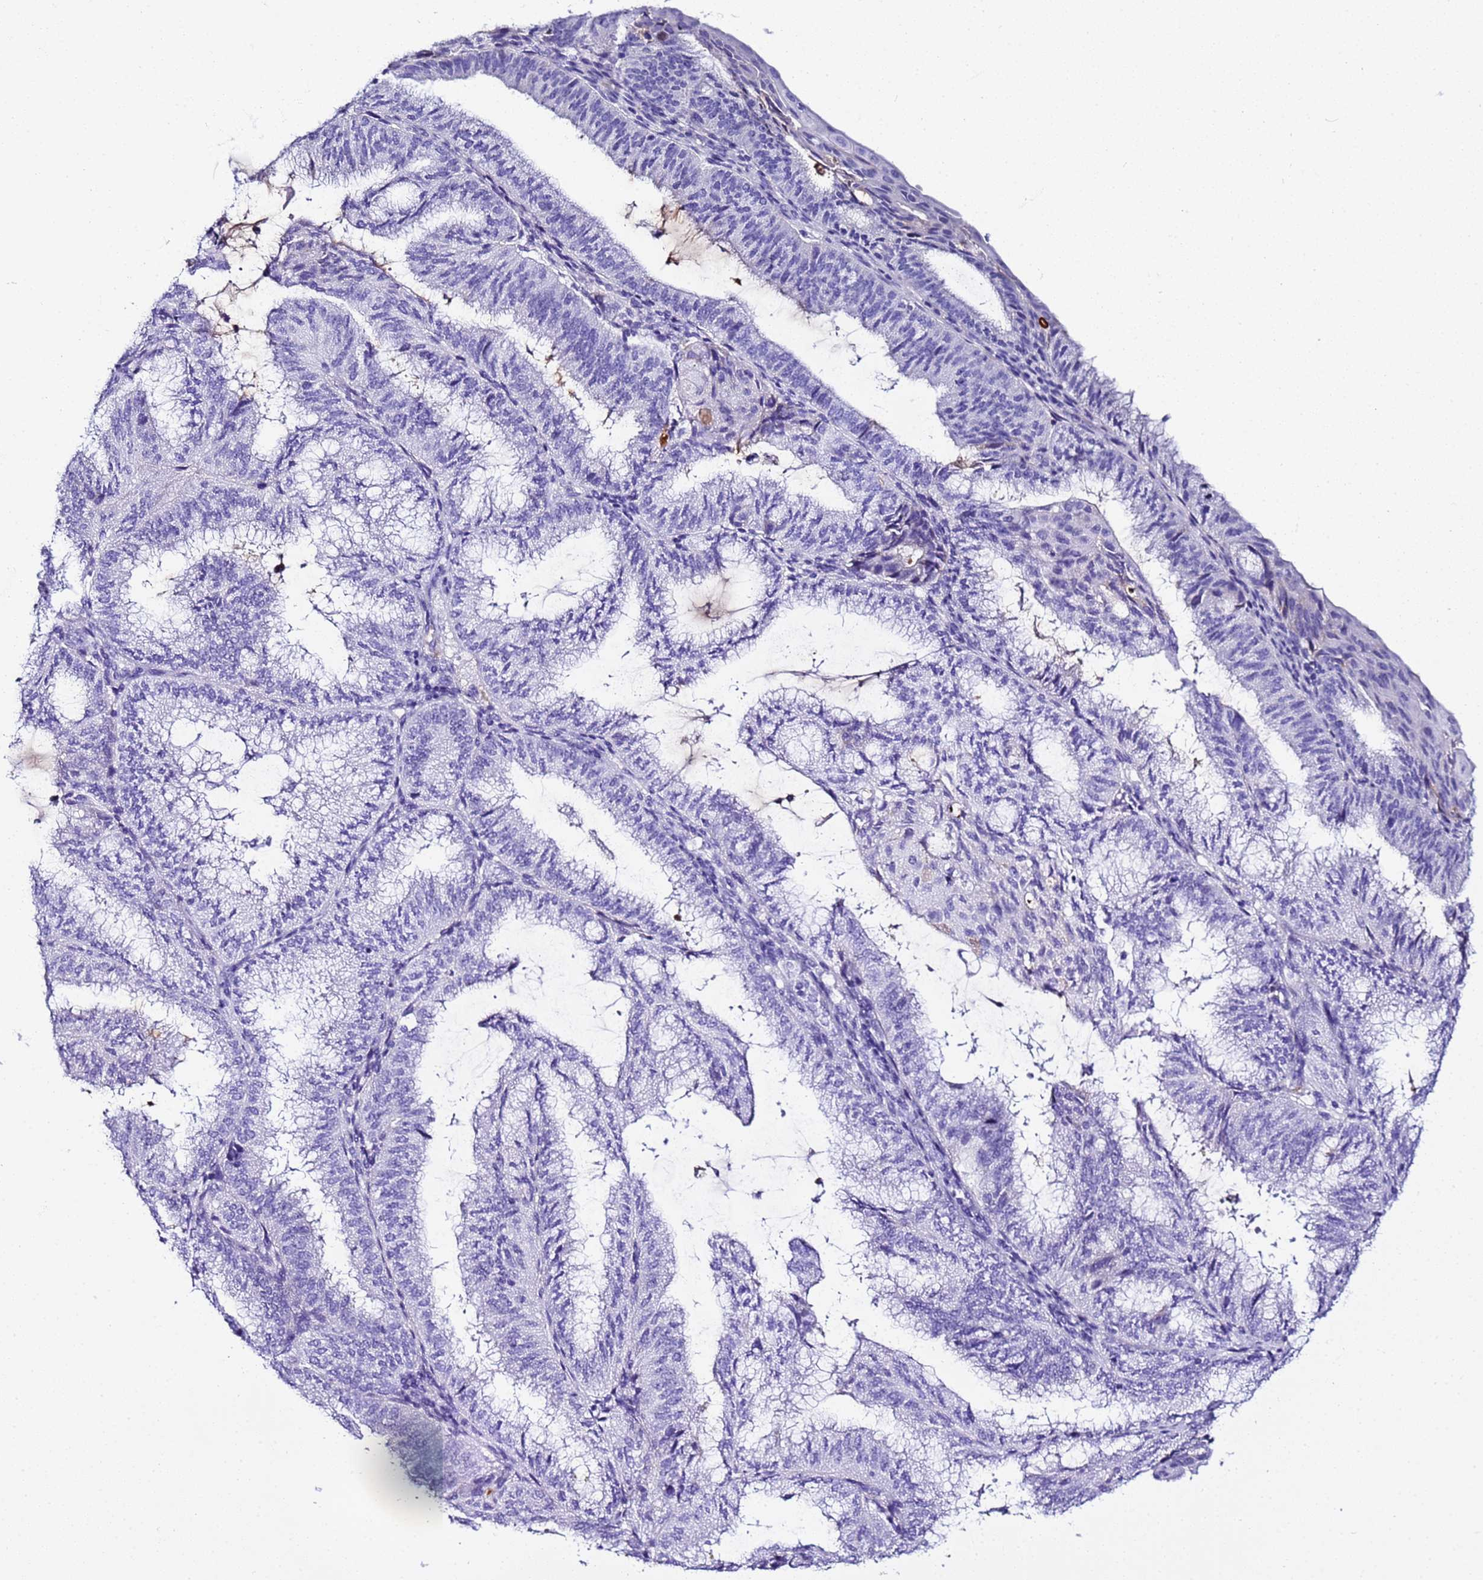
{"staining": {"intensity": "negative", "quantity": "none", "location": "none"}, "tissue": "endometrial cancer", "cell_type": "Tumor cells", "image_type": "cancer", "snomed": [{"axis": "morphology", "description": "Adenocarcinoma, NOS"}, {"axis": "topography", "description": "Endometrium"}], "caption": "Tumor cells are negative for brown protein staining in endometrial cancer (adenocarcinoma).", "gene": "CFHR2", "patient": {"sex": "female", "age": 49}}